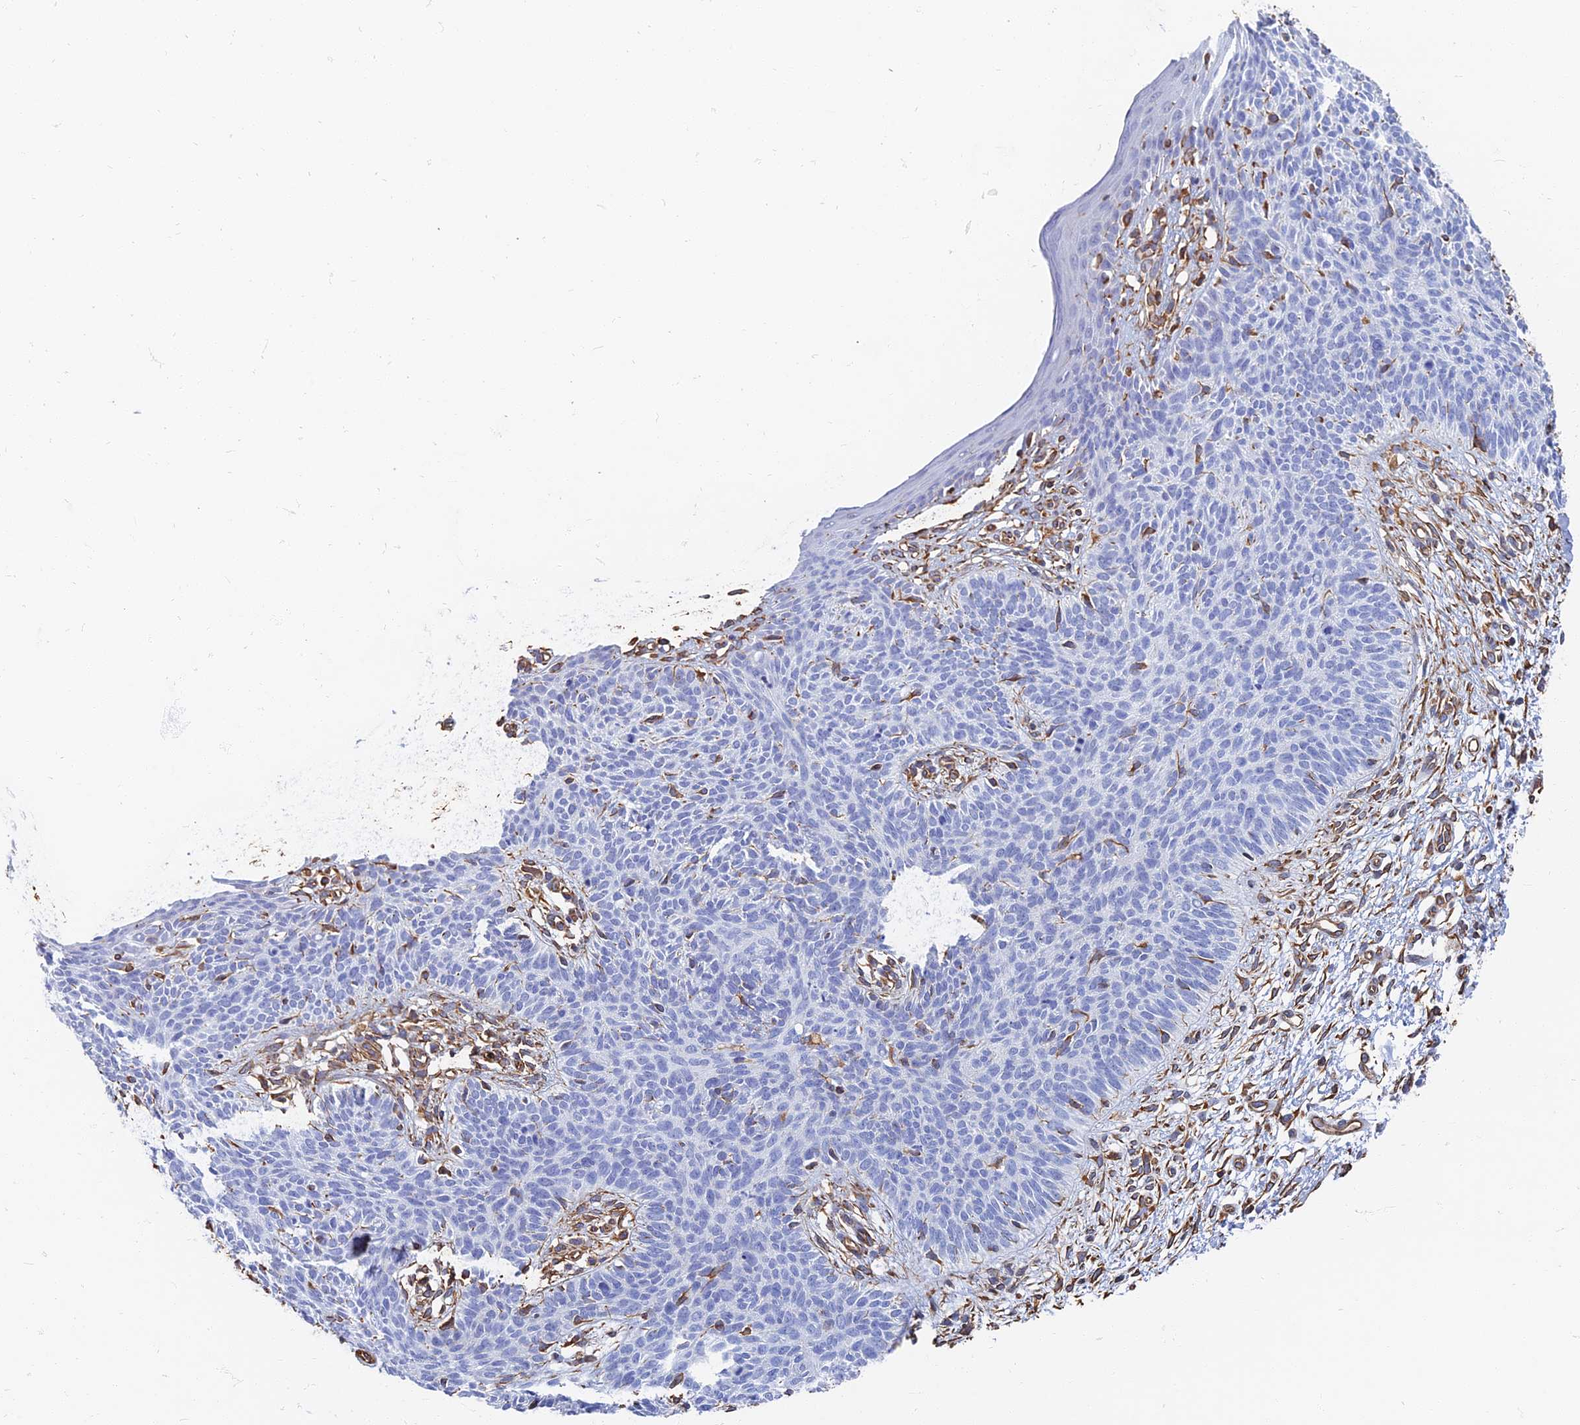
{"staining": {"intensity": "negative", "quantity": "none", "location": "none"}, "tissue": "skin cancer", "cell_type": "Tumor cells", "image_type": "cancer", "snomed": [{"axis": "morphology", "description": "Basal cell carcinoma"}, {"axis": "topography", "description": "Skin"}], "caption": "IHC image of human skin cancer stained for a protein (brown), which reveals no expression in tumor cells. Brightfield microscopy of immunohistochemistry (IHC) stained with DAB (3,3'-diaminobenzidine) (brown) and hematoxylin (blue), captured at high magnification.", "gene": "RMC1", "patient": {"sex": "female", "age": 66}}